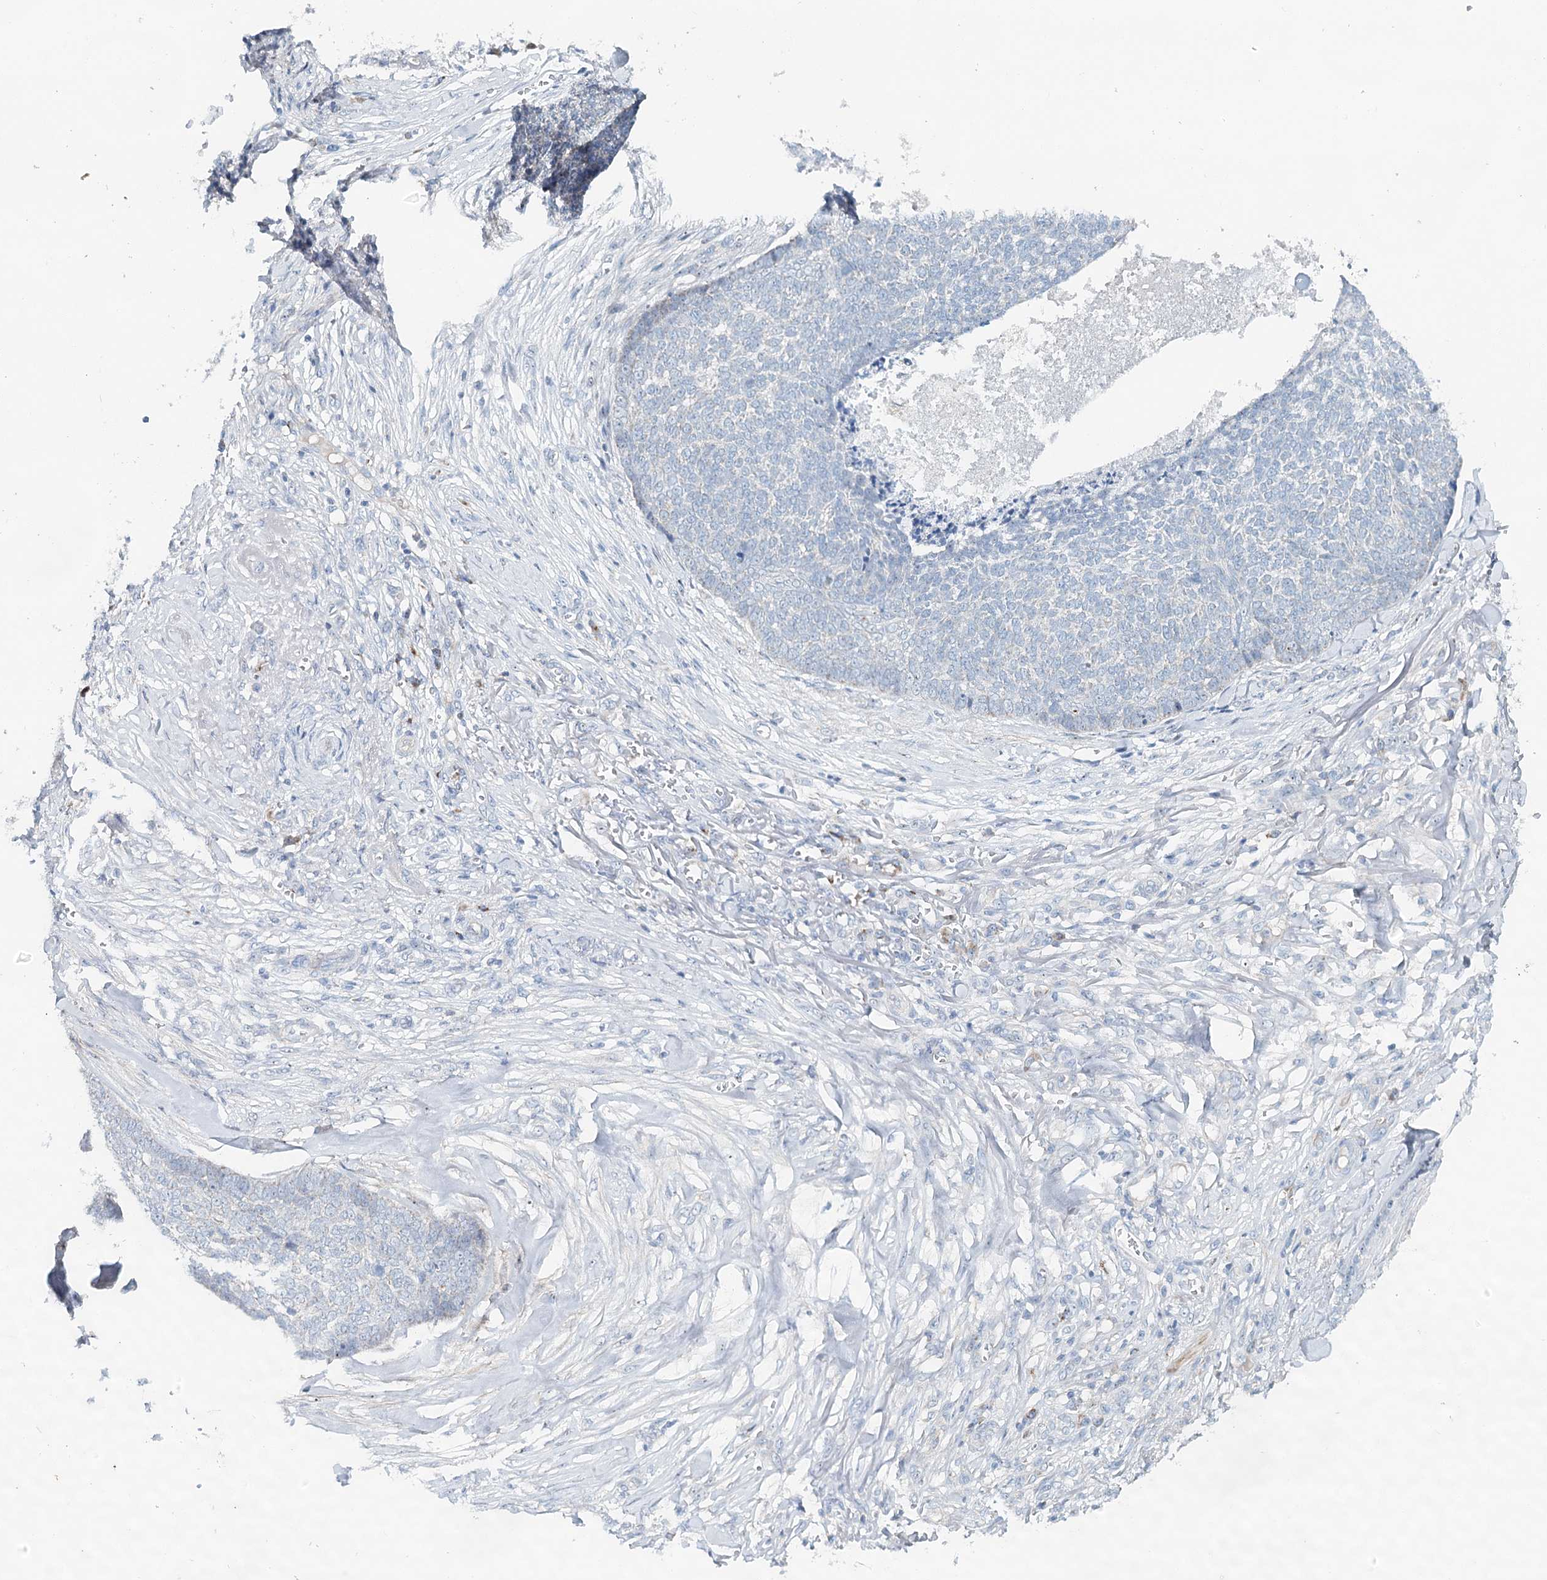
{"staining": {"intensity": "negative", "quantity": "none", "location": "none"}, "tissue": "skin cancer", "cell_type": "Tumor cells", "image_type": "cancer", "snomed": [{"axis": "morphology", "description": "Basal cell carcinoma"}, {"axis": "topography", "description": "Skin"}], "caption": "Tumor cells show no significant protein staining in skin cancer (basal cell carcinoma). Nuclei are stained in blue.", "gene": "RBM43", "patient": {"sex": "male", "age": 84}}